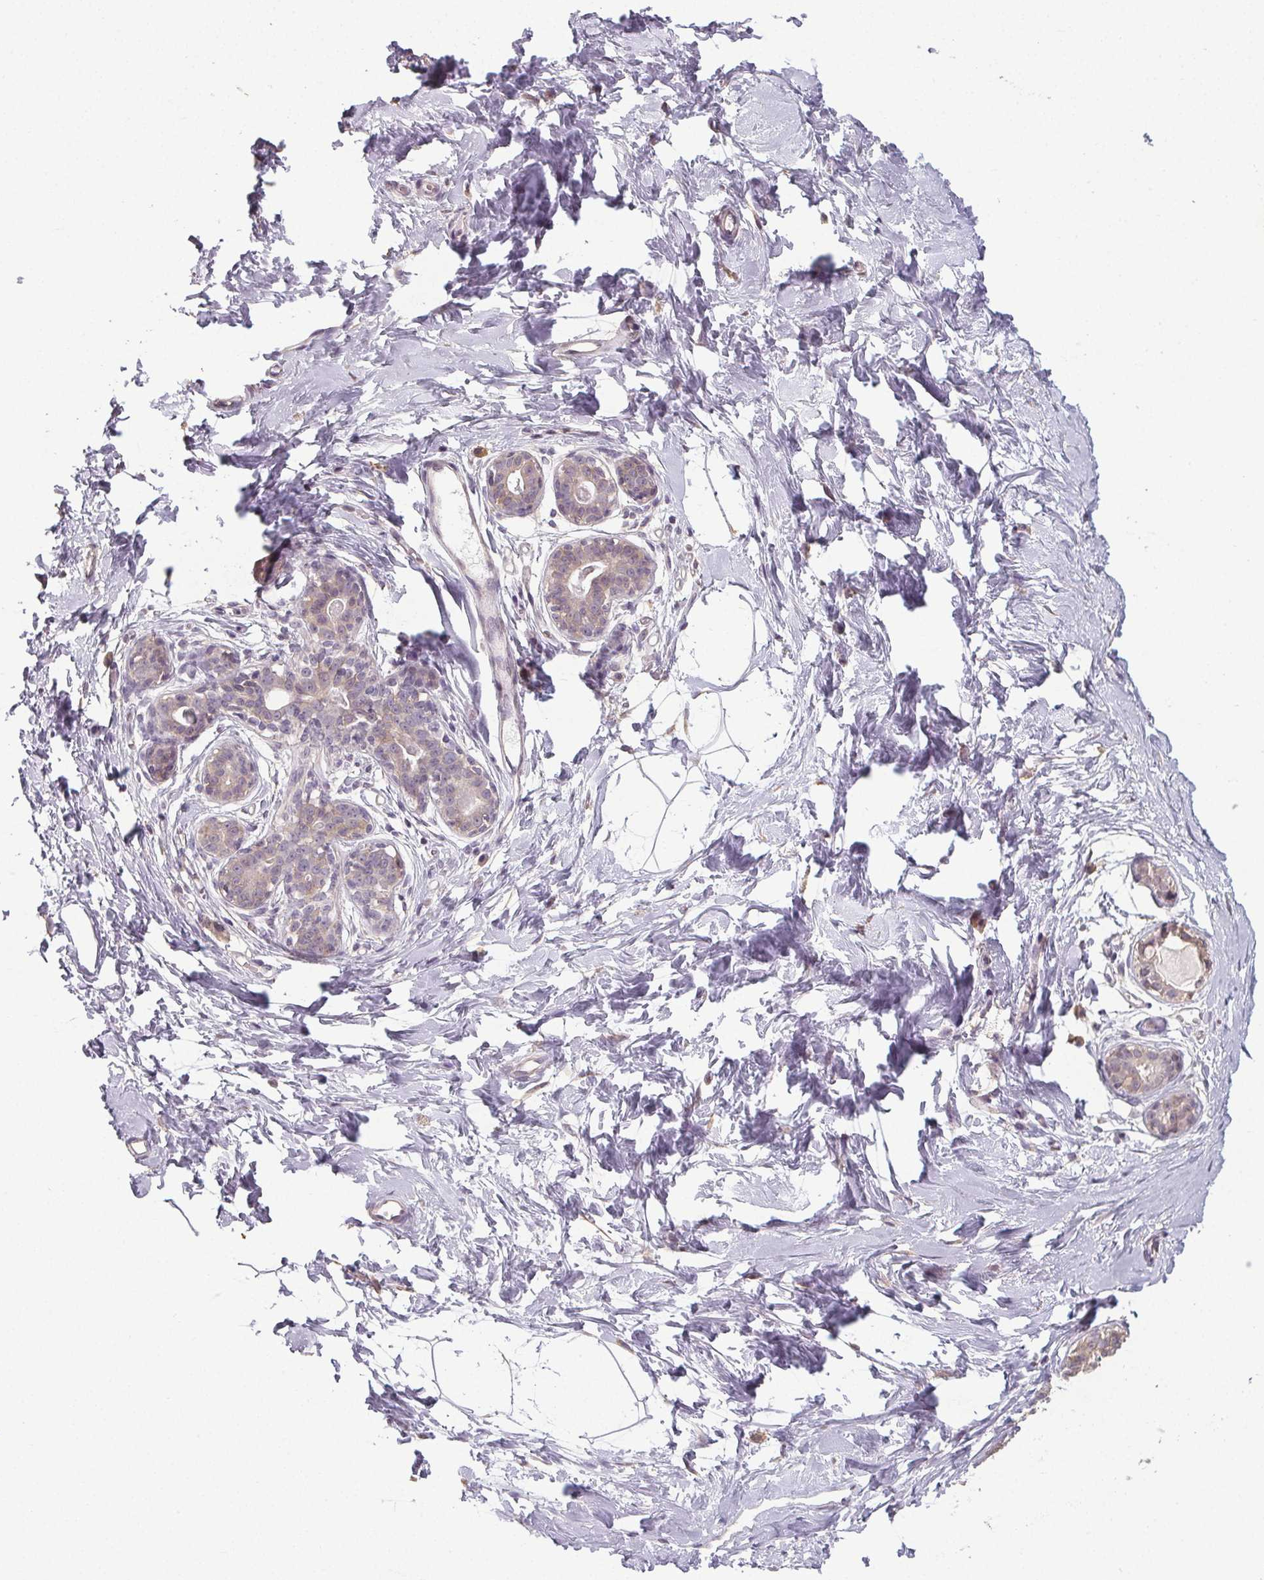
{"staining": {"intensity": "negative", "quantity": "none", "location": "none"}, "tissue": "breast", "cell_type": "Adipocytes", "image_type": "normal", "snomed": [{"axis": "morphology", "description": "Normal tissue, NOS"}, {"axis": "topography", "description": "Breast"}], "caption": "Breast was stained to show a protein in brown. There is no significant positivity in adipocytes. (Immunohistochemistry (ihc), brightfield microscopy, high magnification).", "gene": "SLC26A2", "patient": {"sex": "female", "age": 45}}